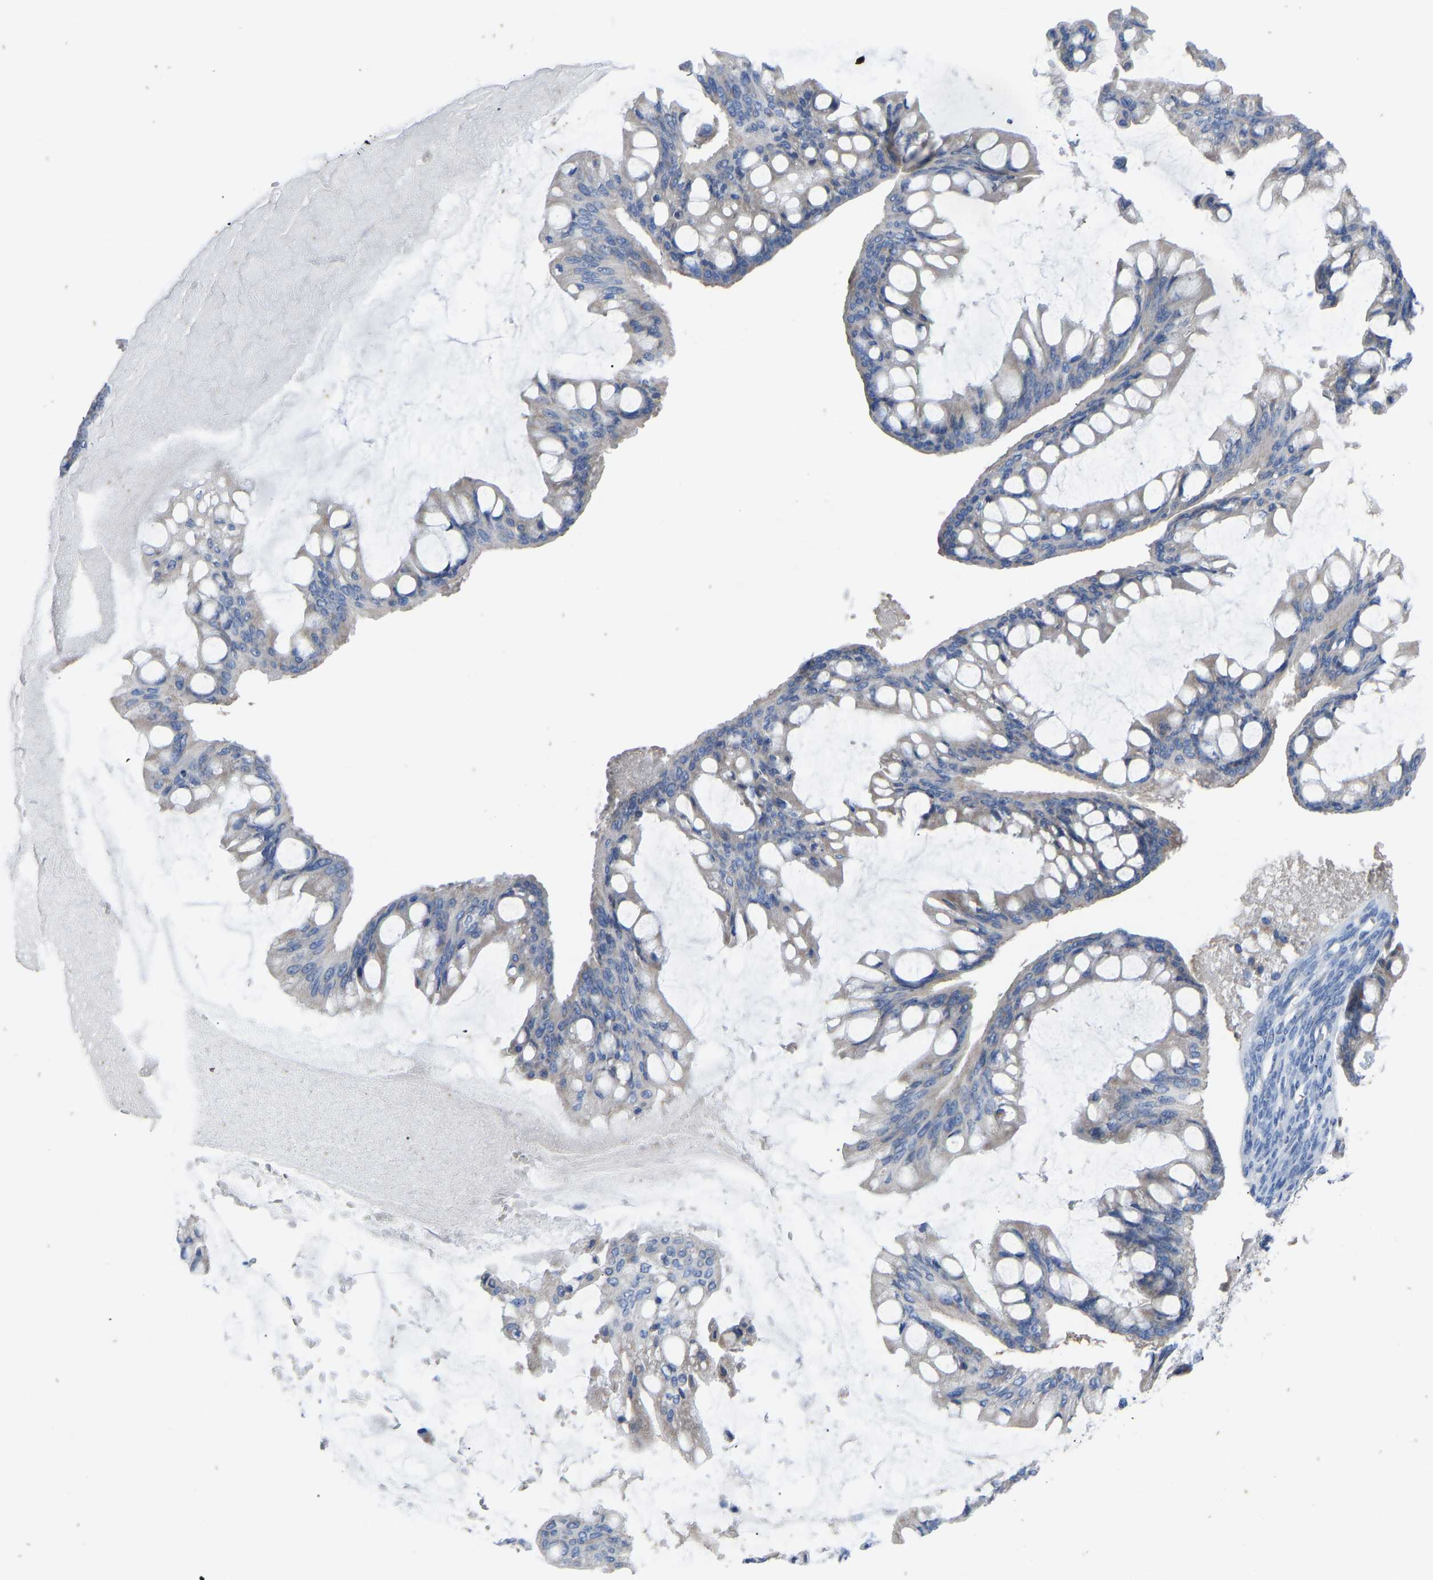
{"staining": {"intensity": "negative", "quantity": "none", "location": "none"}, "tissue": "ovarian cancer", "cell_type": "Tumor cells", "image_type": "cancer", "snomed": [{"axis": "morphology", "description": "Cystadenocarcinoma, mucinous, NOS"}, {"axis": "topography", "description": "Ovary"}], "caption": "Histopathology image shows no significant protein expression in tumor cells of ovarian cancer.", "gene": "OLIG2", "patient": {"sex": "female", "age": 73}}